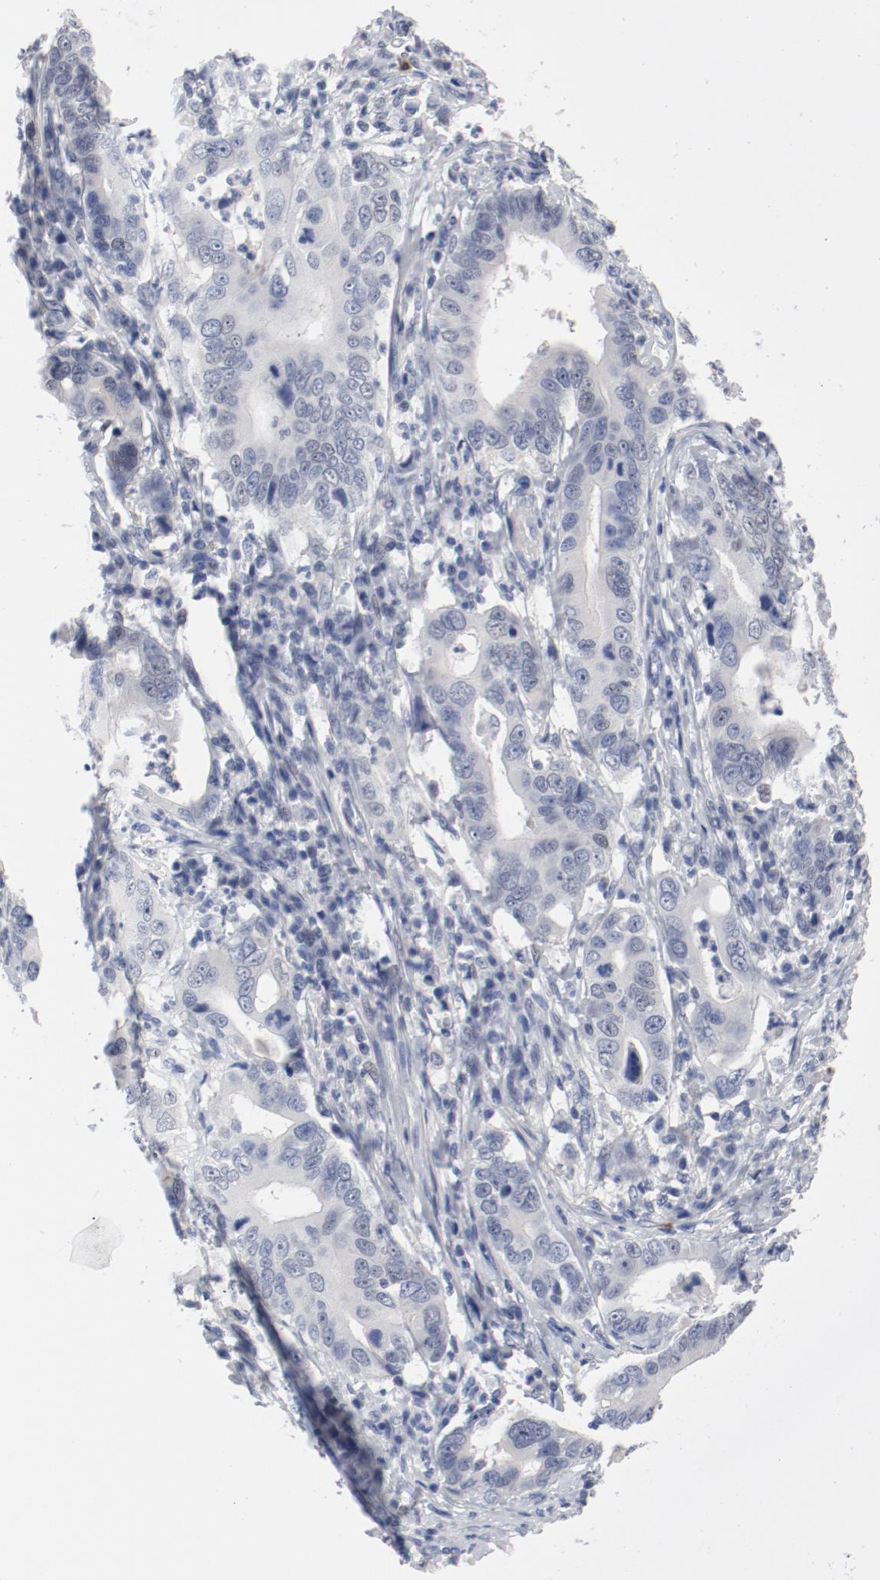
{"staining": {"intensity": "negative", "quantity": "none", "location": "none"}, "tissue": "stomach cancer", "cell_type": "Tumor cells", "image_type": "cancer", "snomed": [{"axis": "morphology", "description": "Adenocarcinoma, NOS"}, {"axis": "topography", "description": "Stomach, upper"}], "caption": "This is an immunohistochemistry (IHC) histopathology image of adenocarcinoma (stomach). There is no positivity in tumor cells.", "gene": "ANKLE2", "patient": {"sex": "male", "age": 63}}